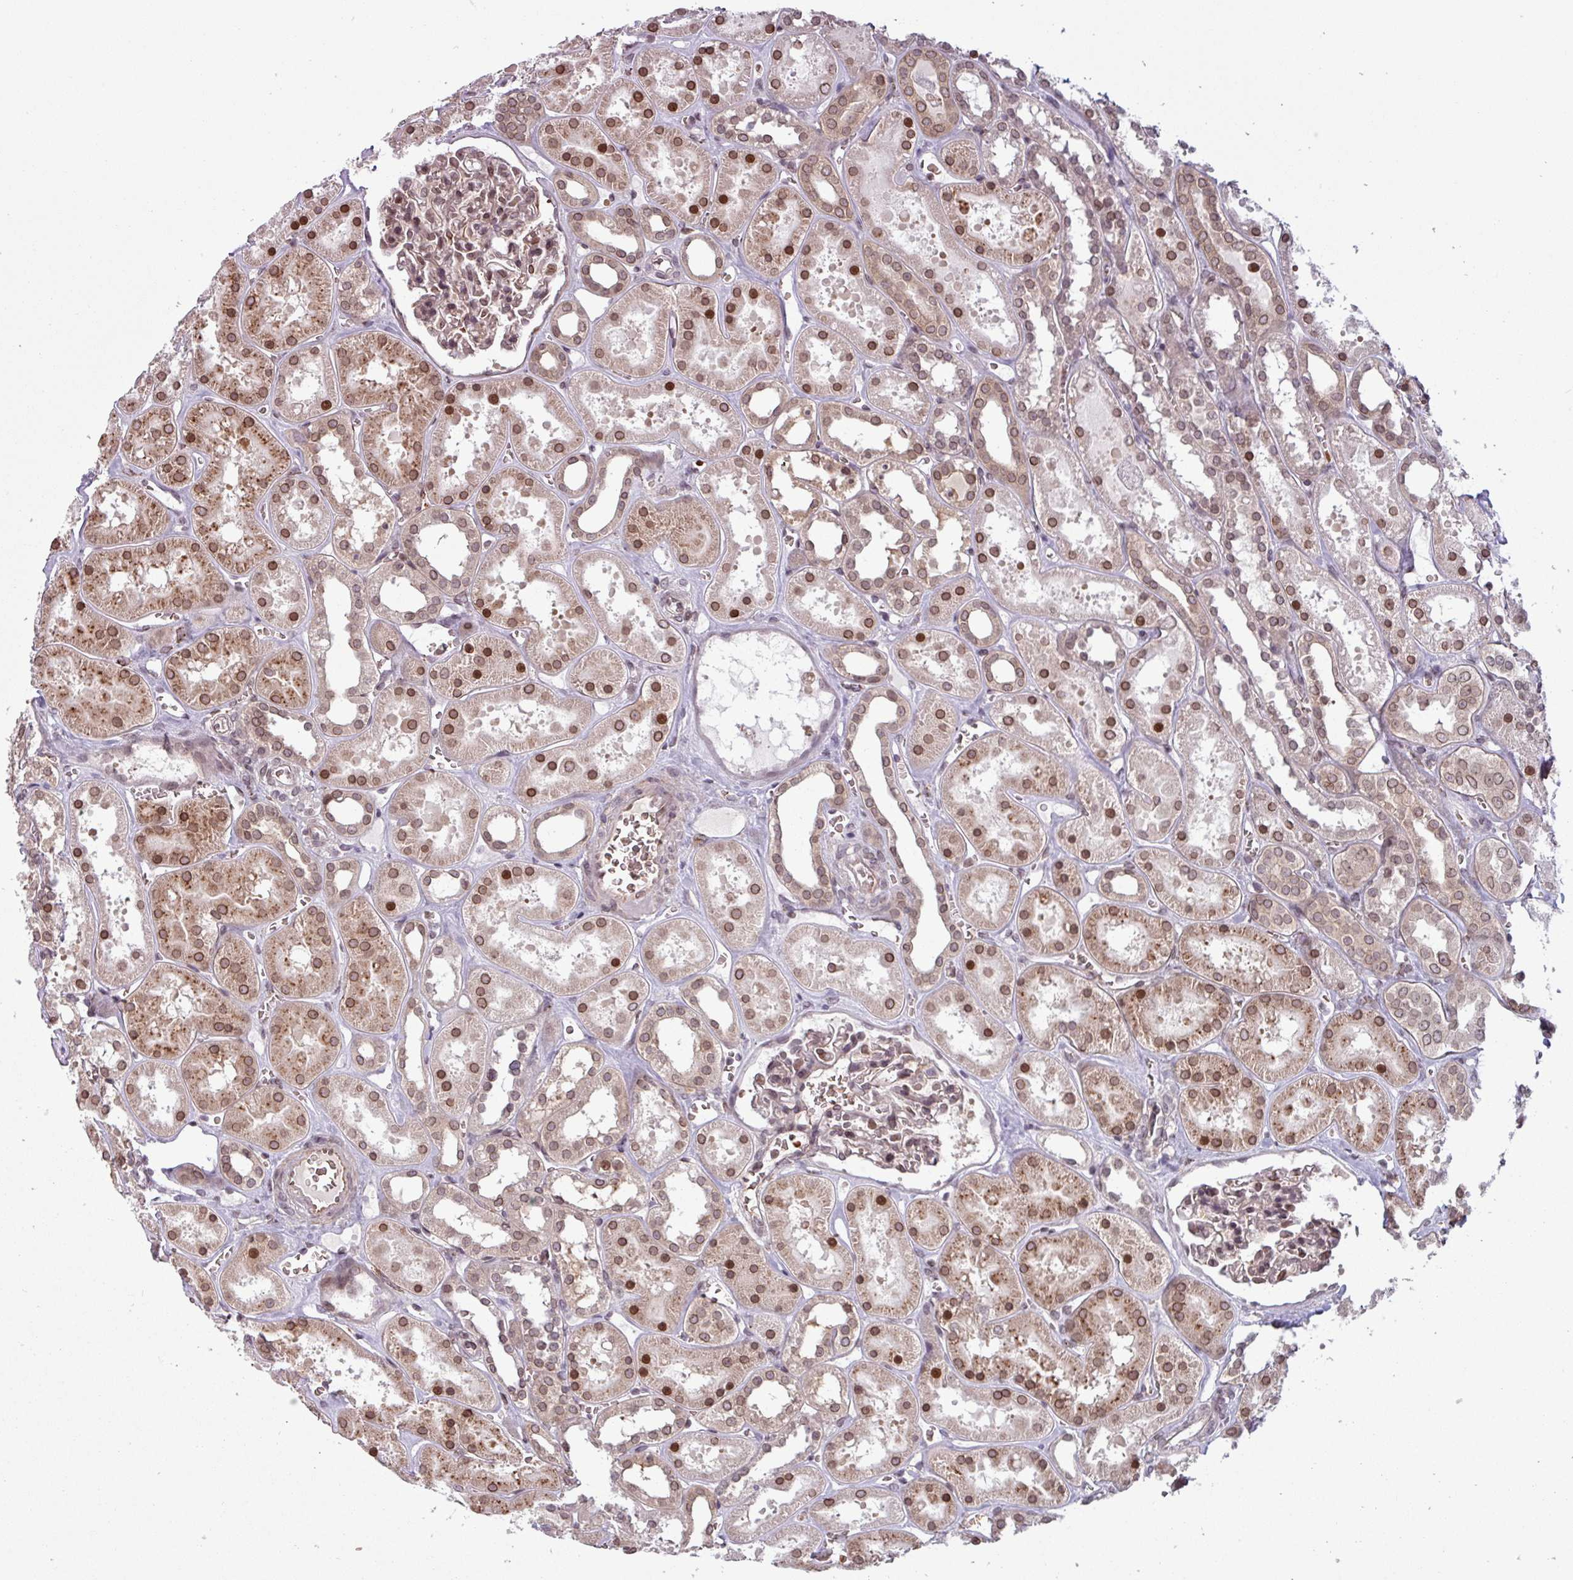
{"staining": {"intensity": "weak", "quantity": "25%-75%", "location": "nuclear"}, "tissue": "kidney", "cell_type": "Cells in glomeruli", "image_type": "normal", "snomed": [{"axis": "morphology", "description": "Normal tissue, NOS"}, {"axis": "topography", "description": "Kidney"}], "caption": "Immunohistochemical staining of benign human kidney shows 25%-75% levels of weak nuclear protein expression in about 25%-75% of cells in glomeruli. (DAB IHC, brown staining for protein, blue staining for nuclei).", "gene": "RBM4B", "patient": {"sex": "female", "age": 41}}